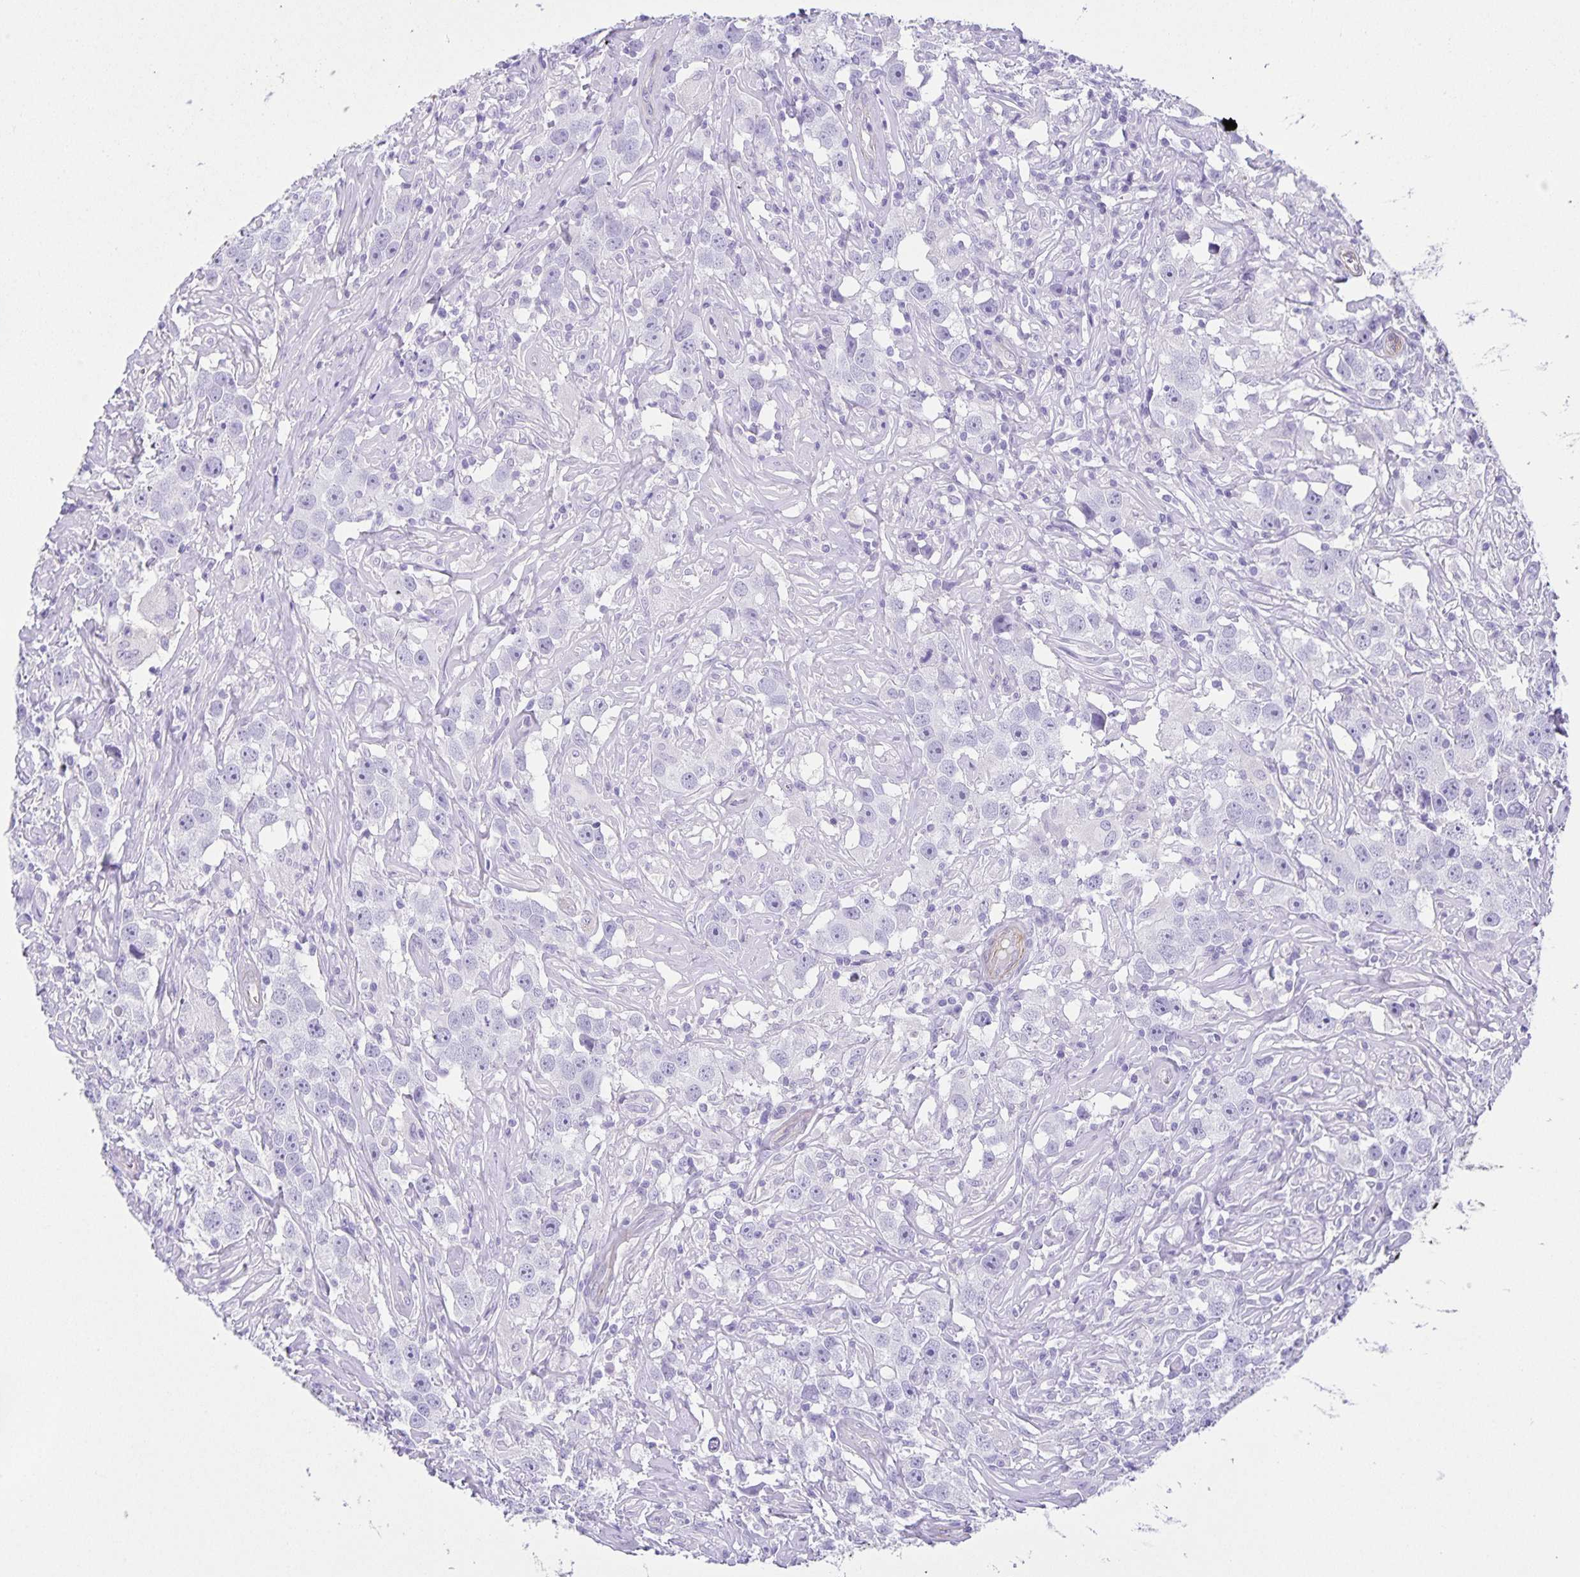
{"staining": {"intensity": "negative", "quantity": "none", "location": "none"}, "tissue": "testis cancer", "cell_type": "Tumor cells", "image_type": "cancer", "snomed": [{"axis": "morphology", "description": "Seminoma, NOS"}, {"axis": "topography", "description": "Testis"}], "caption": "Protein analysis of testis cancer reveals no significant positivity in tumor cells.", "gene": "UBQLN3", "patient": {"sex": "male", "age": 49}}